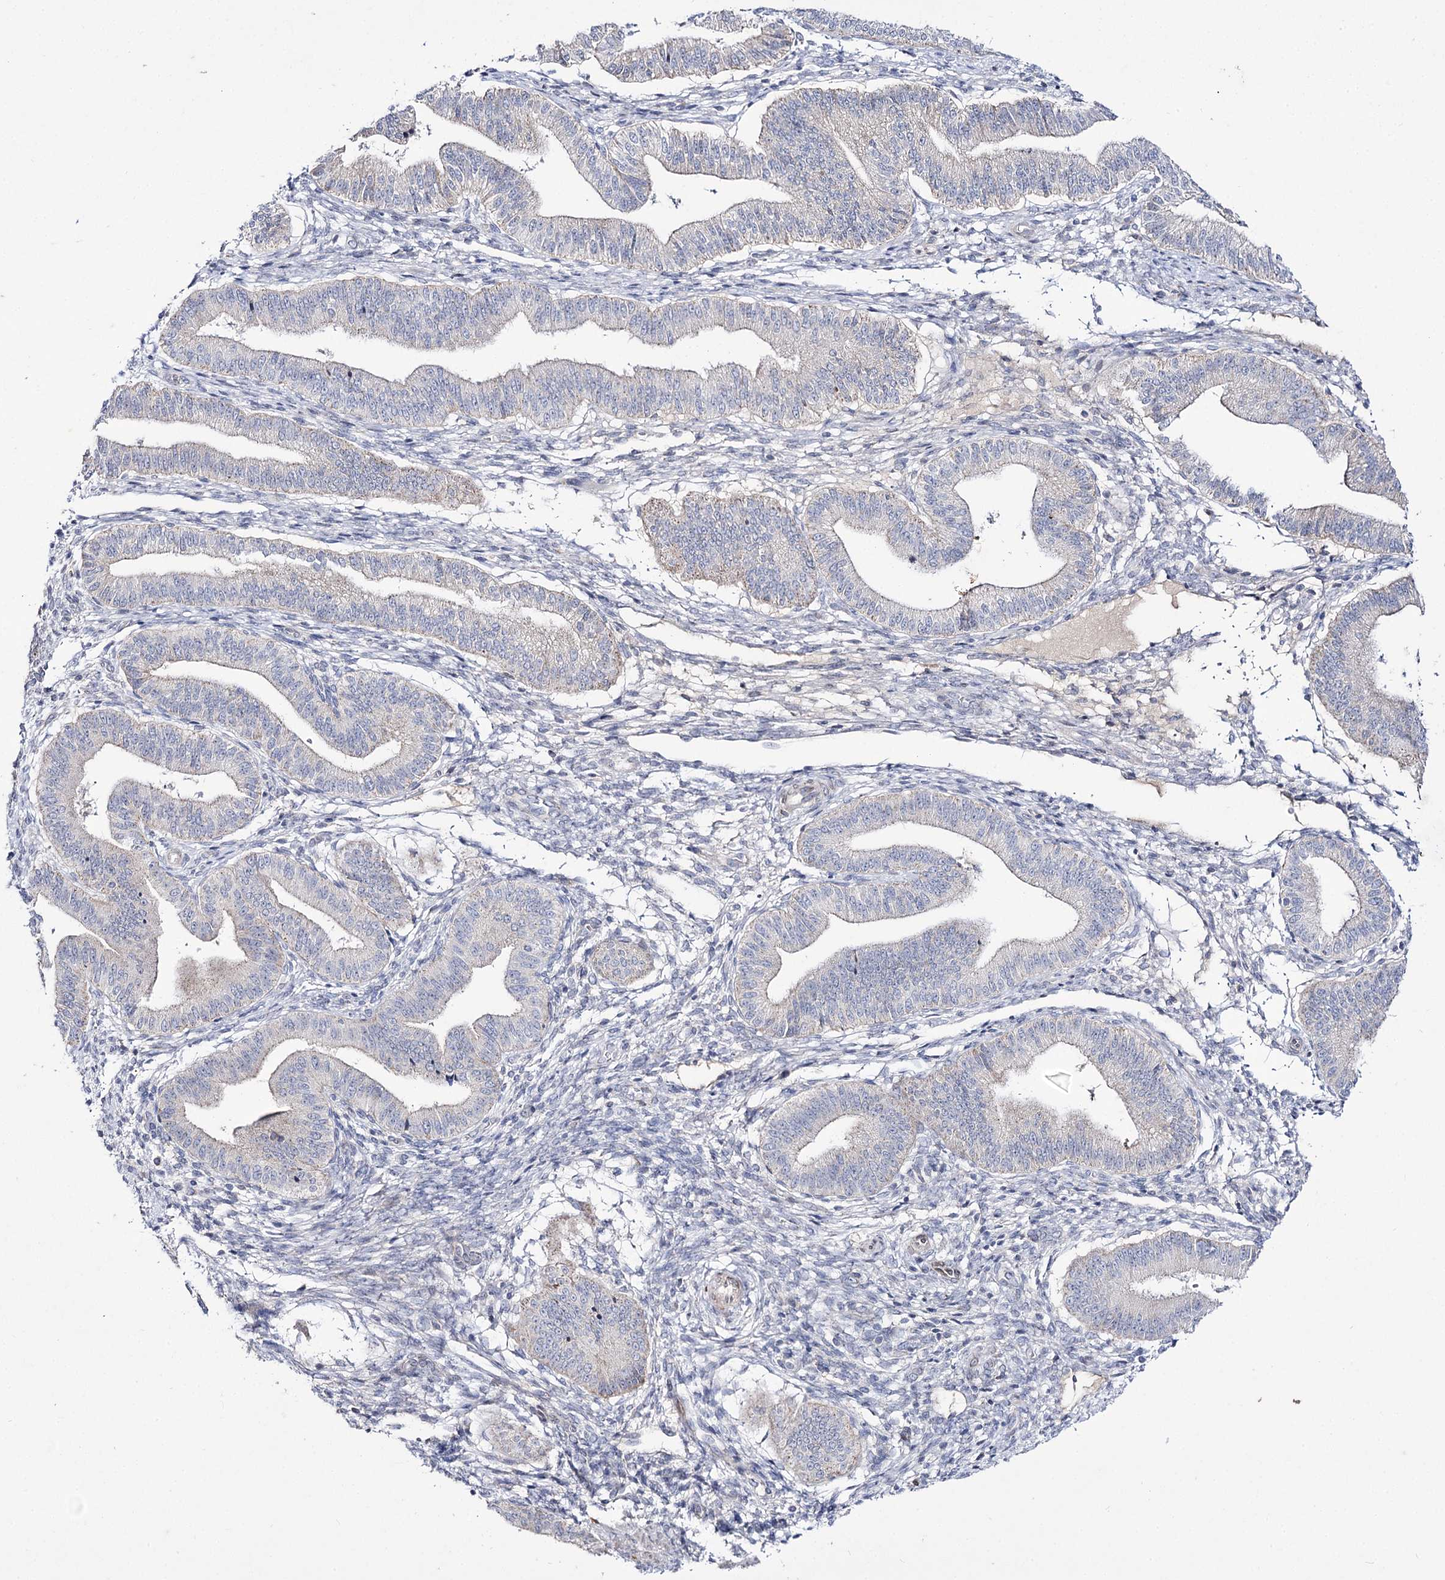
{"staining": {"intensity": "negative", "quantity": "none", "location": "none"}, "tissue": "endometrium", "cell_type": "Cells in endometrial stroma", "image_type": "normal", "snomed": [{"axis": "morphology", "description": "Normal tissue, NOS"}, {"axis": "topography", "description": "Endometrium"}], "caption": "Cells in endometrial stroma are negative for brown protein staining in normal endometrium. (Stains: DAB (3,3'-diaminobenzidine) immunohistochemistry (IHC) with hematoxylin counter stain, Microscopy: brightfield microscopy at high magnification).", "gene": "C11orf80", "patient": {"sex": "female", "age": 39}}